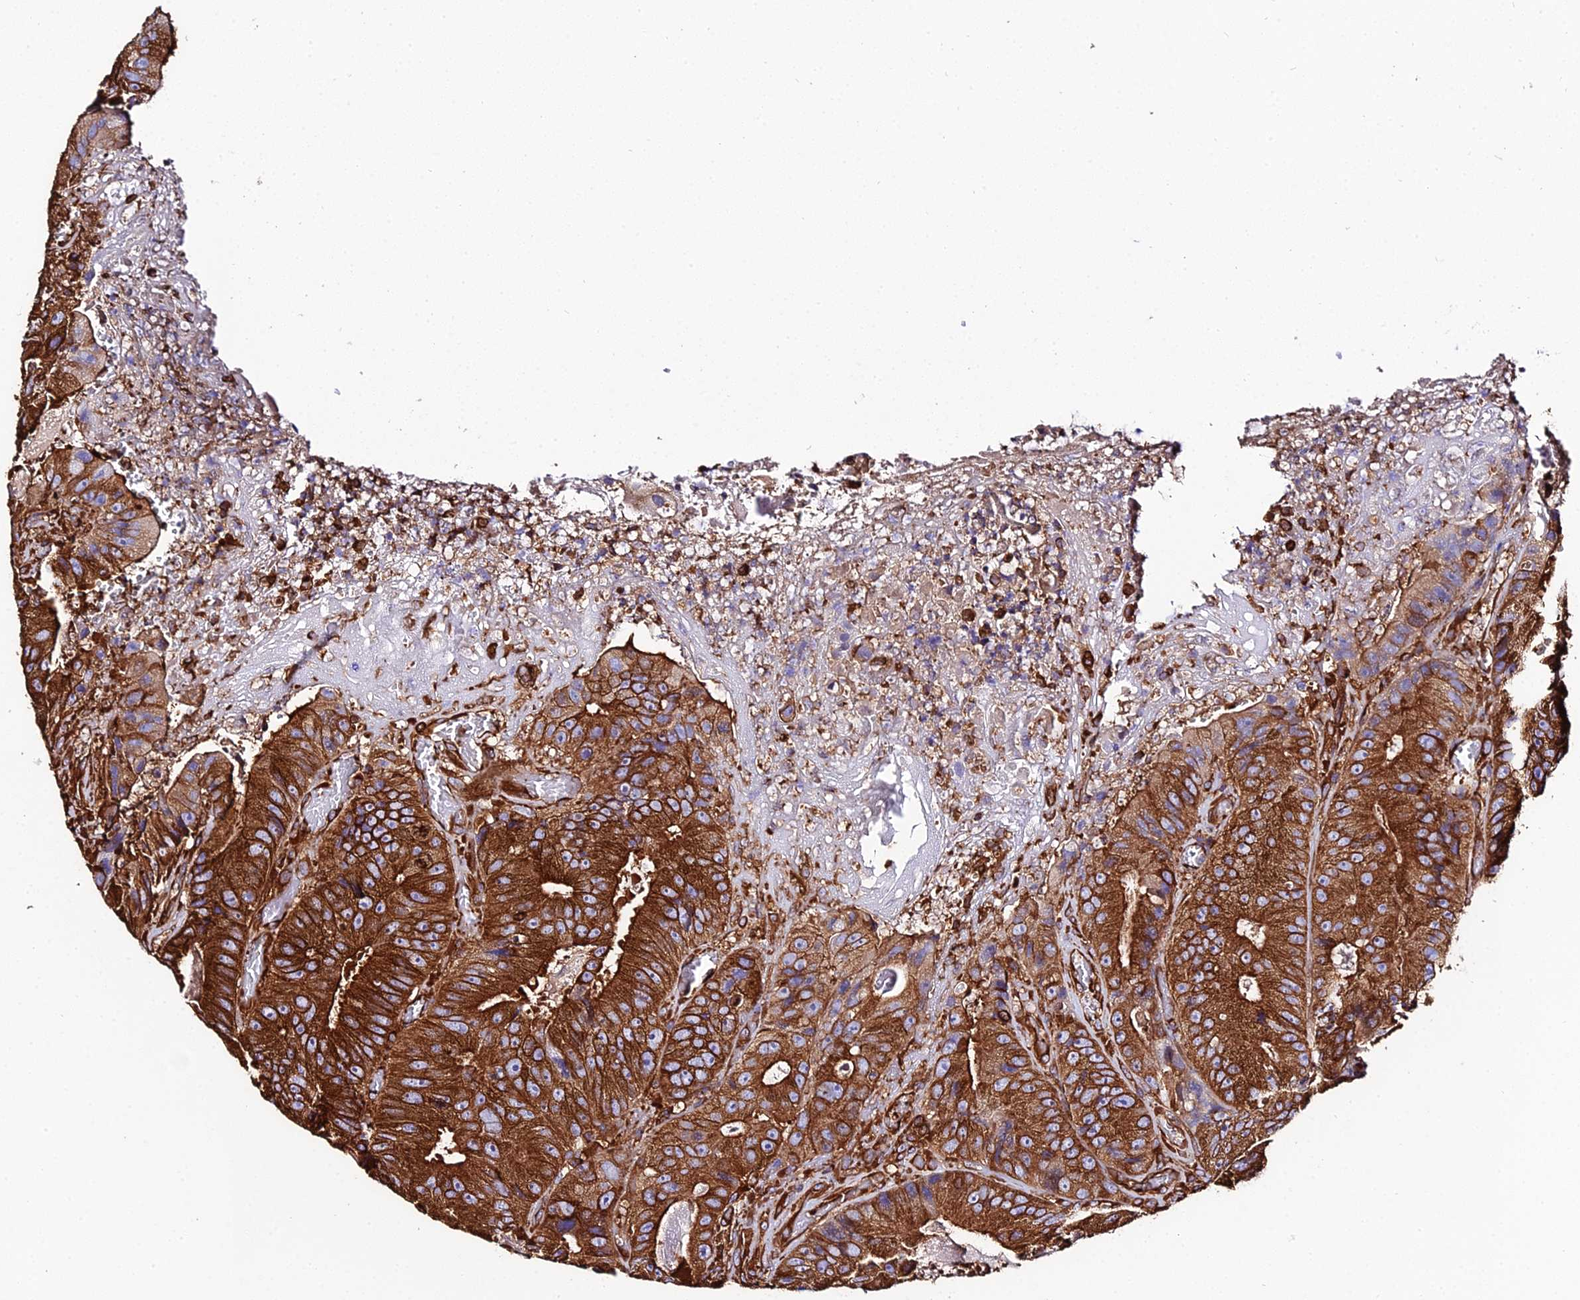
{"staining": {"intensity": "strong", "quantity": ">75%", "location": "cytoplasmic/membranous"}, "tissue": "colorectal cancer", "cell_type": "Tumor cells", "image_type": "cancer", "snomed": [{"axis": "morphology", "description": "Adenocarcinoma, NOS"}, {"axis": "topography", "description": "Colon"}], "caption": "An immunohistochemistry photomicrograph of neoplastic tissue is shown. Protein staining in brown highlights strong cytoplasmic/membranous positivity in adenocarcinoma (colorectal) within tumor cells.", "gene": "TUBA3D", "patient": {"sex": "female", "age": 86}}